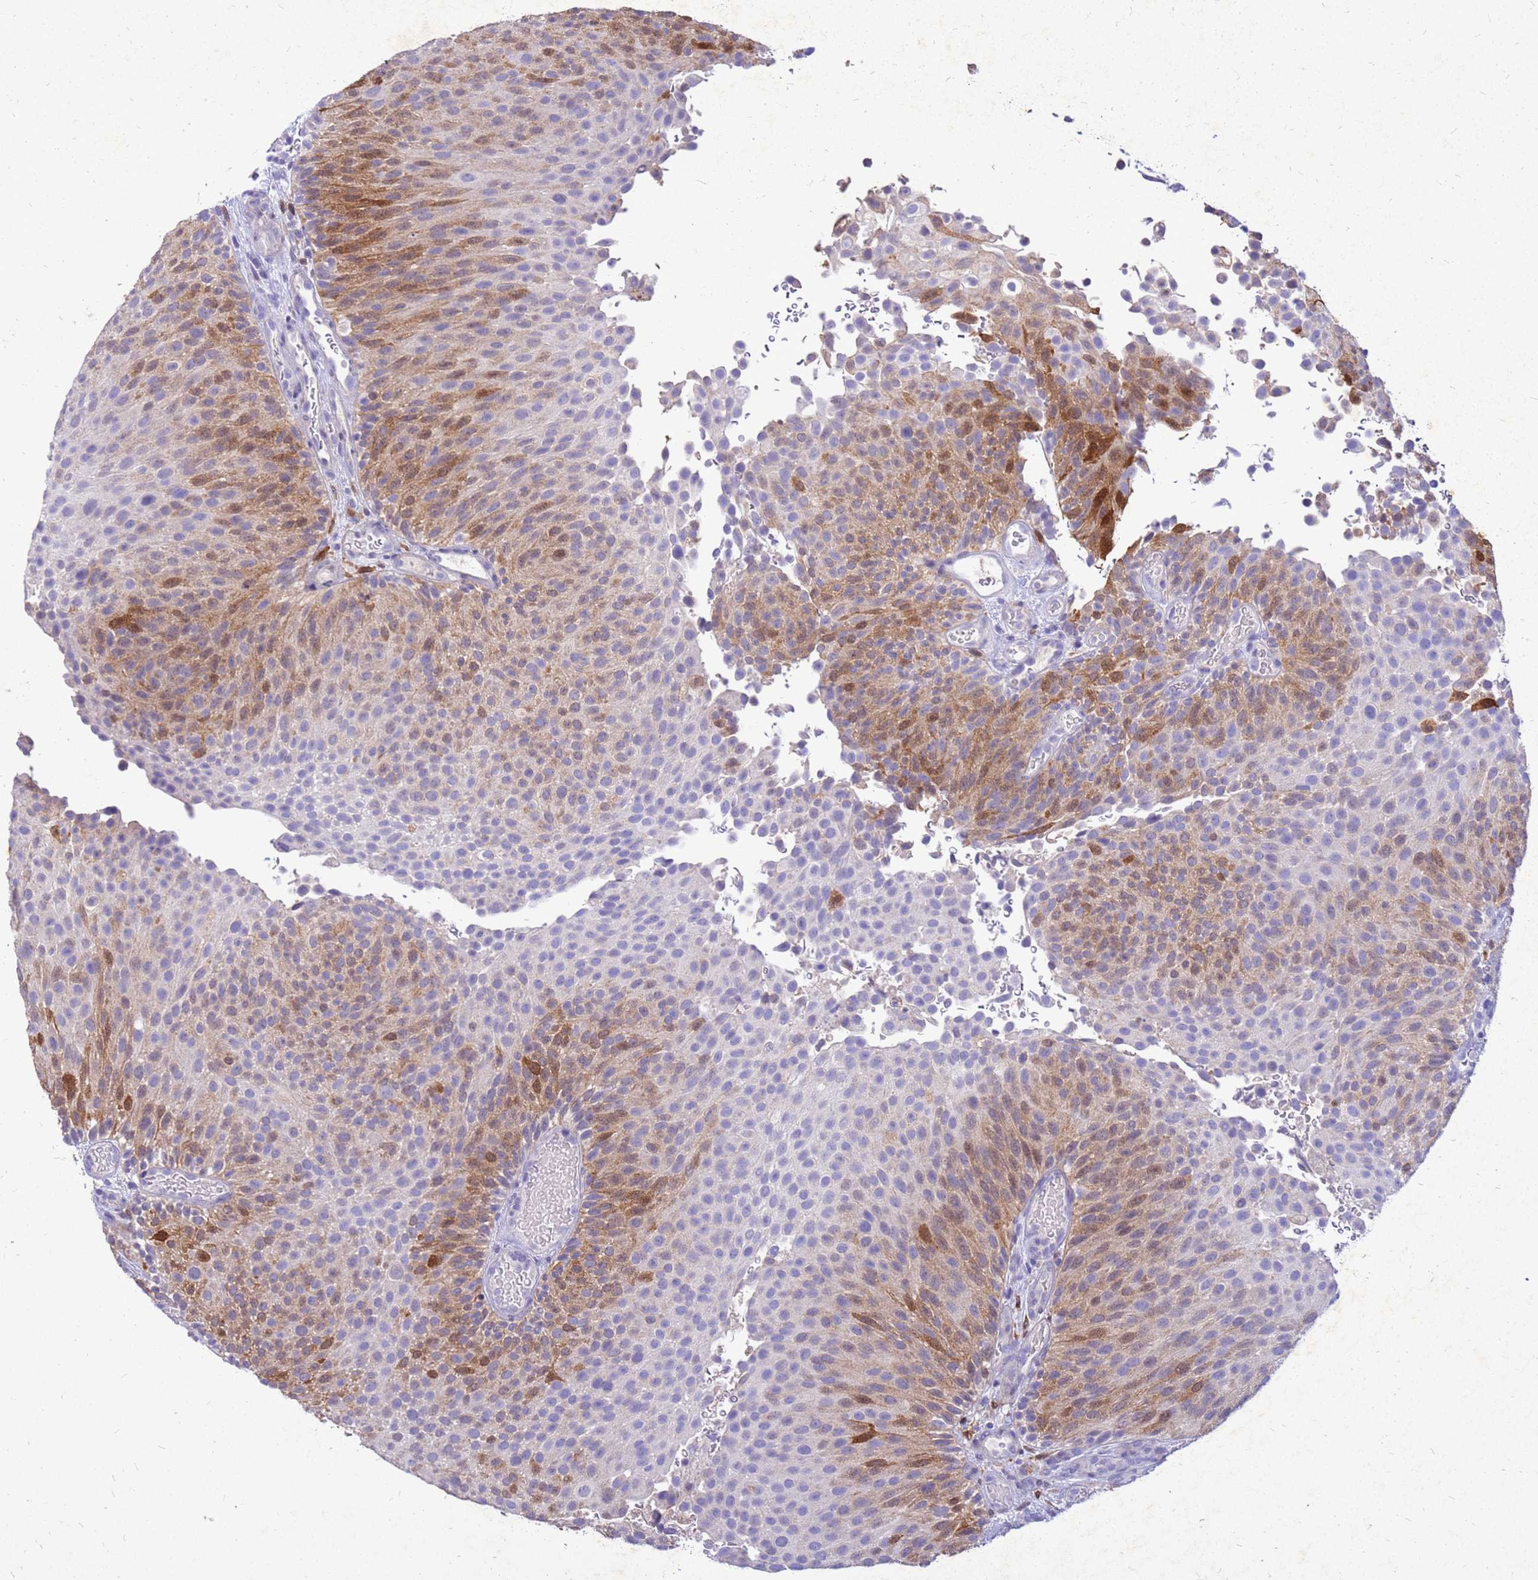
{"staining": {"intensity": "moderate", "quantity": "25%-75%", "location": "cytoplasmic/membranous,nuclear"}, "tissue": "urothelial cancer", "cell_type": "Tumor cells", "image_type": "cancer", "snomed": [{"axis": "morphology", "description": "Urothelial carcinoma, Low grade"}, {"axis": "topography", "description": "Urinary bladder"}], "caption": "IHC of human urothelial cancer displays medium levels of moderate cytoplasmic/membranous and nuclear expression in approximately 25%-75% of tumor cells.", "gene": "AKR1C1", "patient": {"sex": "male", "age": 78}}